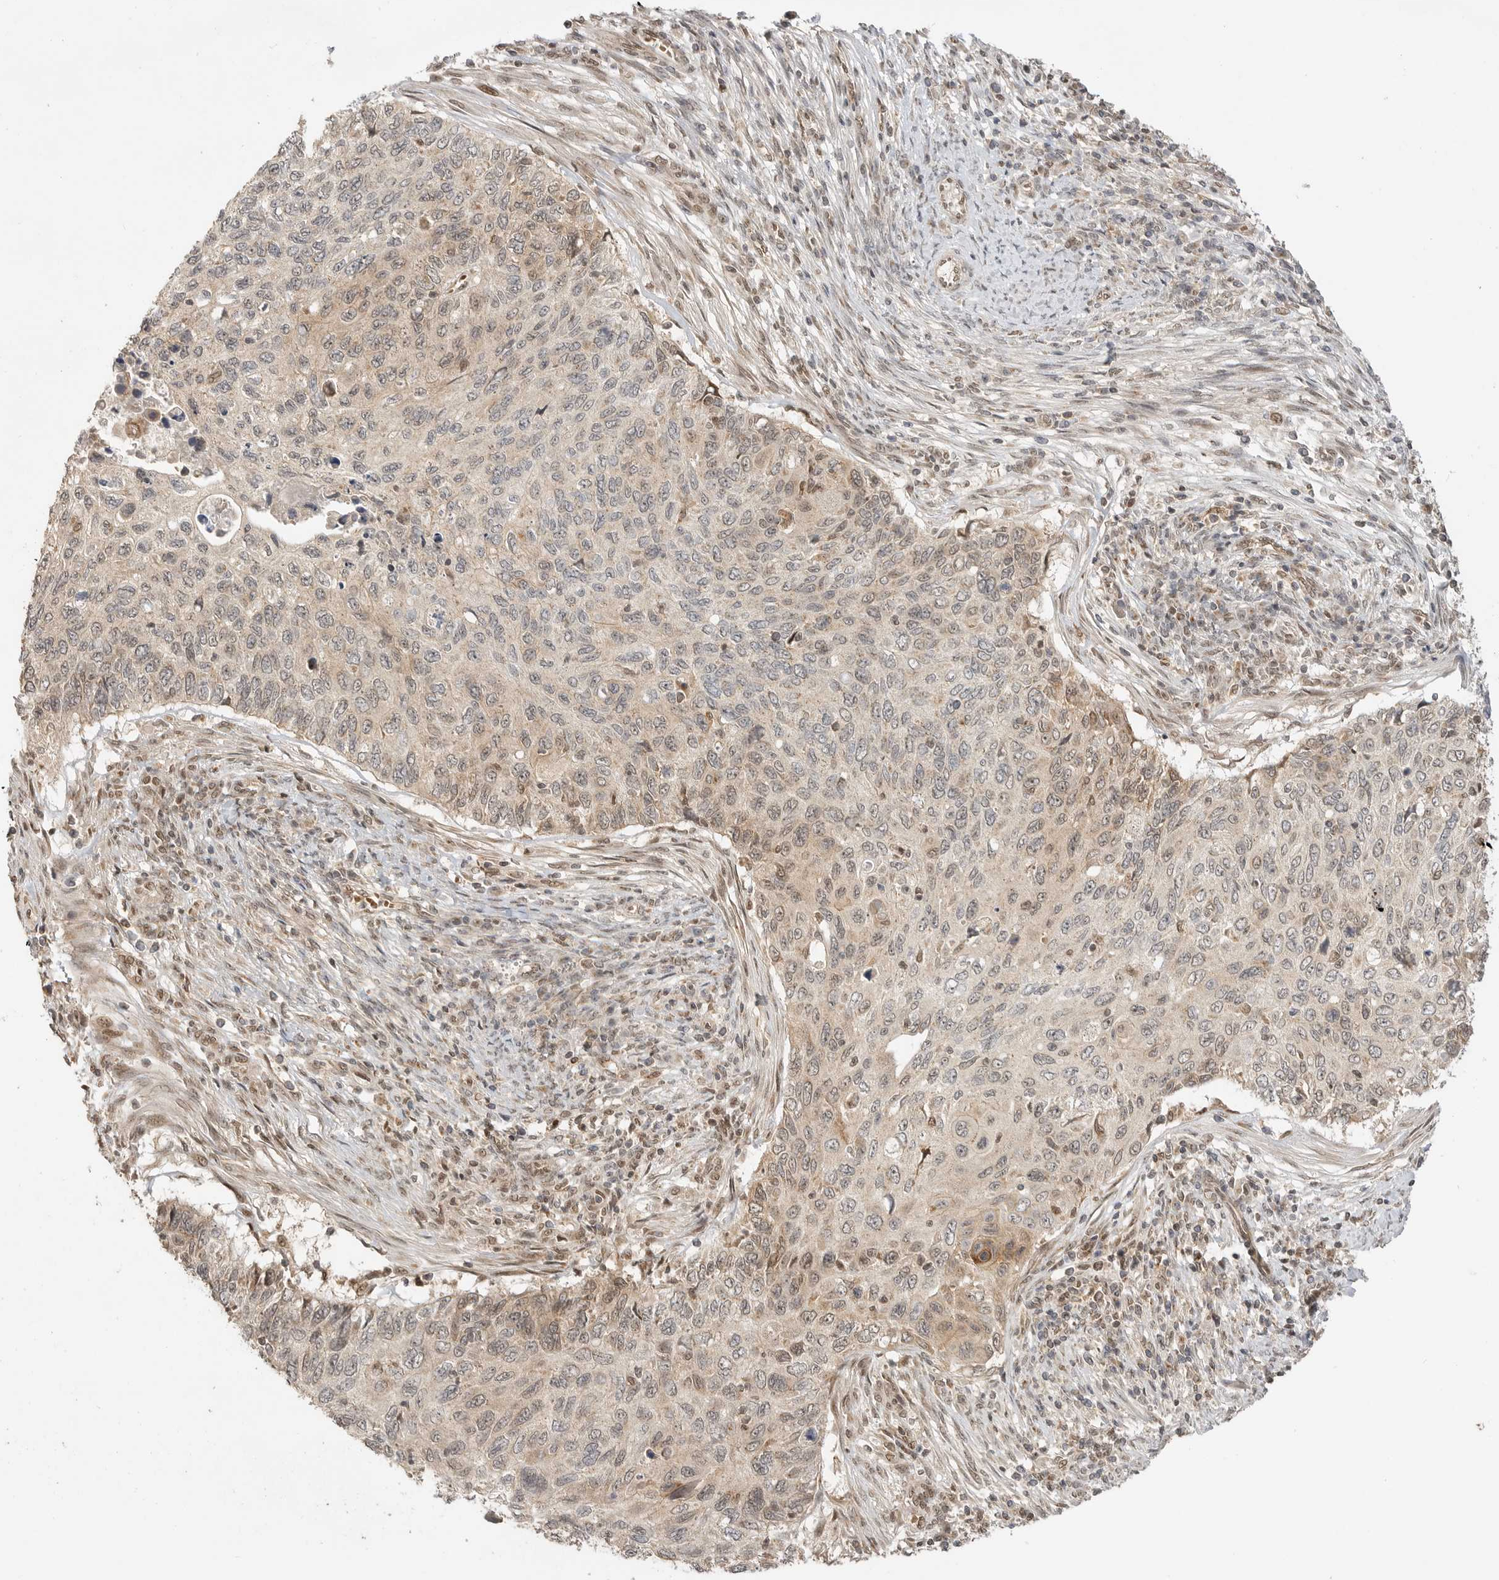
{"staining": {"intensity": "weak", "quantity": "25%-75%", "location": "cytoplasmic/membranous"}, "tissue": "cervical cancer", "cell_type": "Tumor cells", "image_type": "cancer", "snomed": [{"axis": "morphology", "description": "Squamous cell carcinoma, NOS"}, {"axis": "topography", "description": "Cervix"}], "caption": "This image shows immunohistochemistry staining of cervical cancer, with low weak cytoplasmic/membranous positivity in about 25%-75% of tumor cells.", "gene": "ALKAL1", "patient": {"sex": "female", "age": 70}}